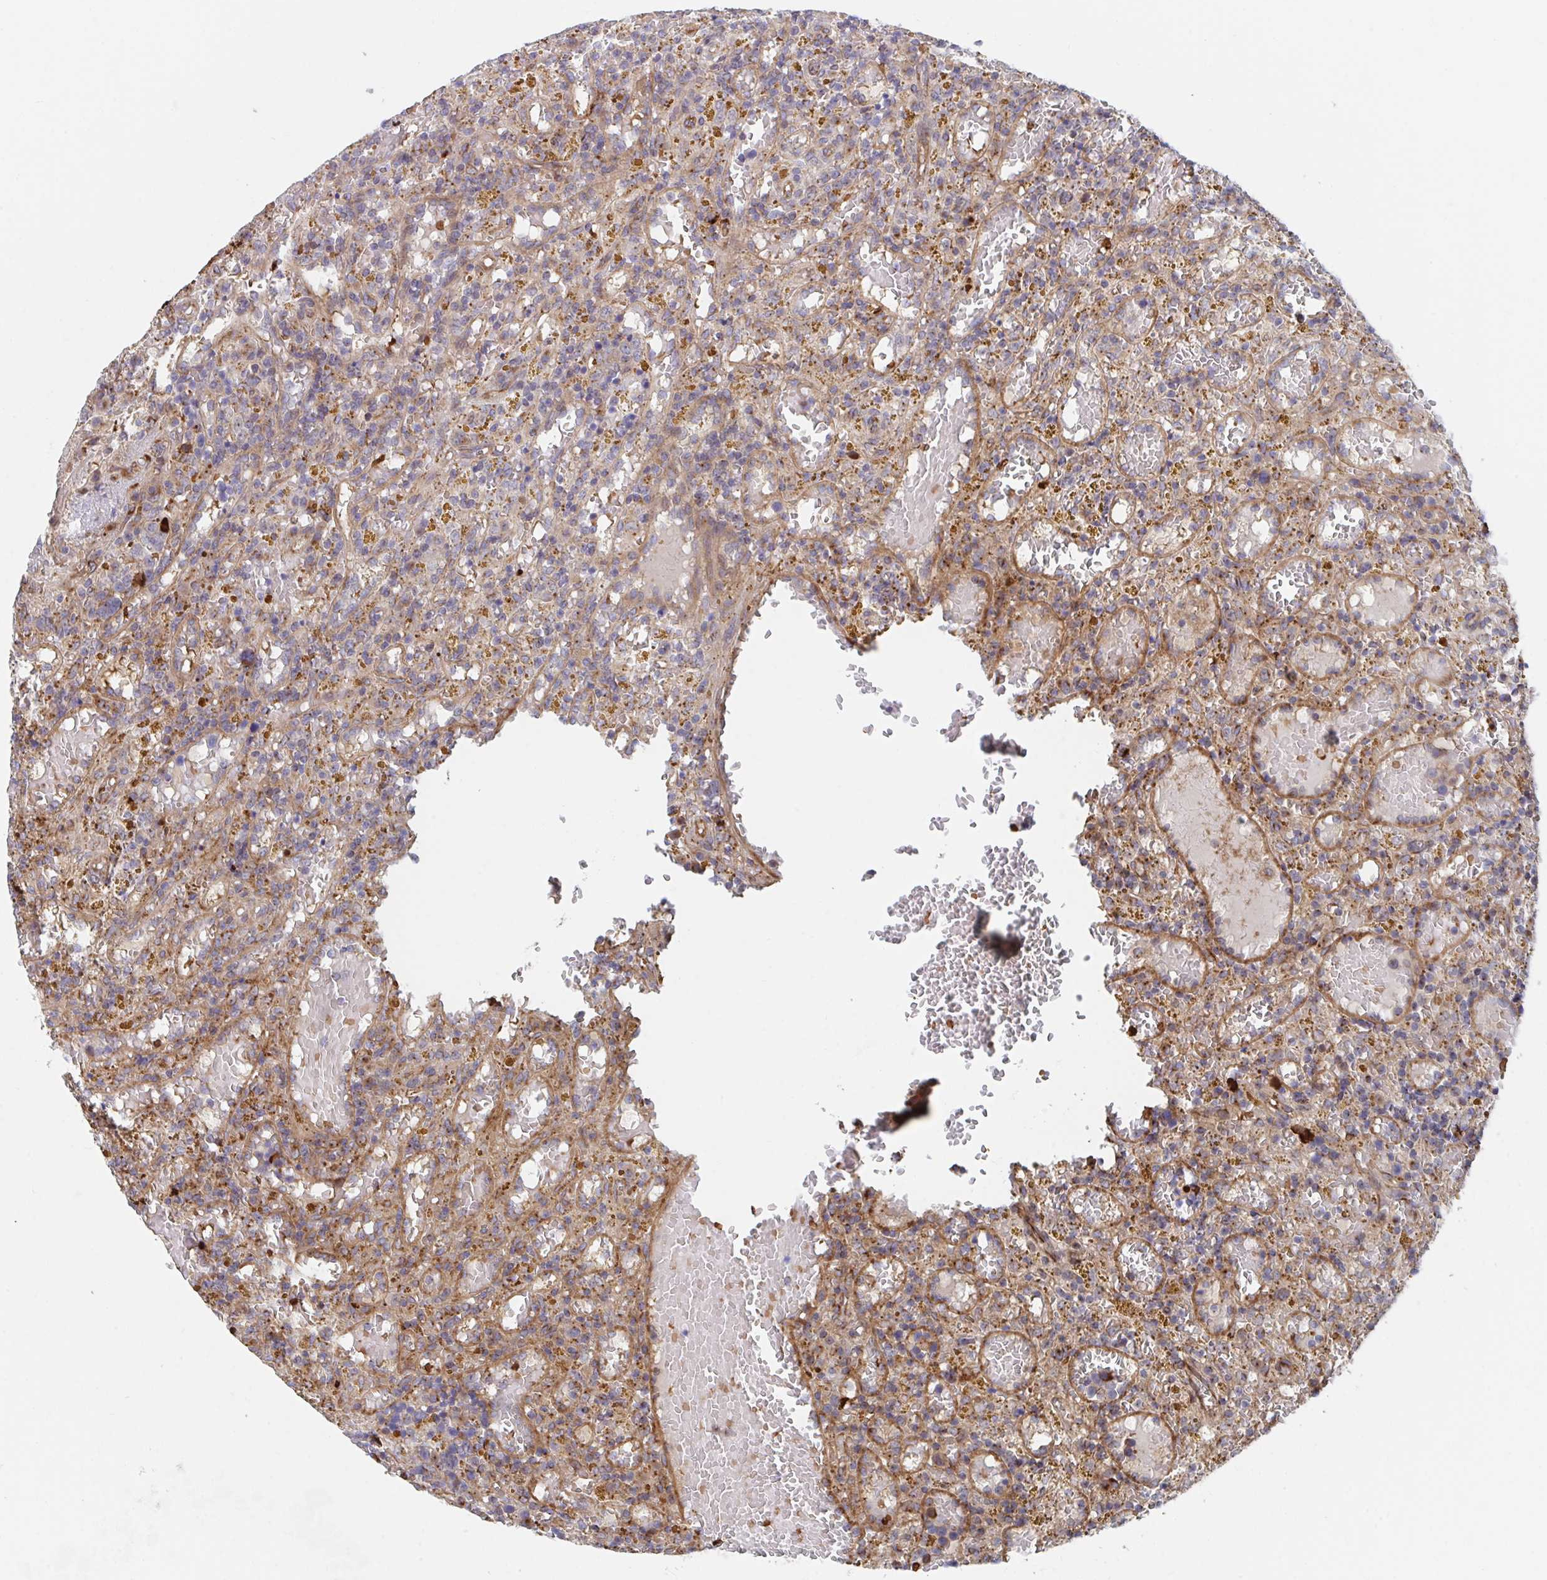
{"staining": {"intensity": "negative", "quantity": "none", "location": "none"}, "tissue": "lymphoma", "cell_type": "Tumor cells", "image_type": "cancer", "snomed": [{"axis": "morphology", "description": "Malignant lymphoma, non-Hodgkin's type, Low grade"}, {"axis": "topography", "description": "Spleen"}], "caption": "IHC micrograph of neoplastic tissue: malignant lymphoma, non-Hodgkin's type (low-grade) stained with DAB (3,3'-diaminobenzidine) demonstrates no significant protein staining in tumor cells. (Brightfield microscopy of DAB IHC at high magnification).", "gene": "FJX1", "patient": {"sex": "female", "age": 65}}